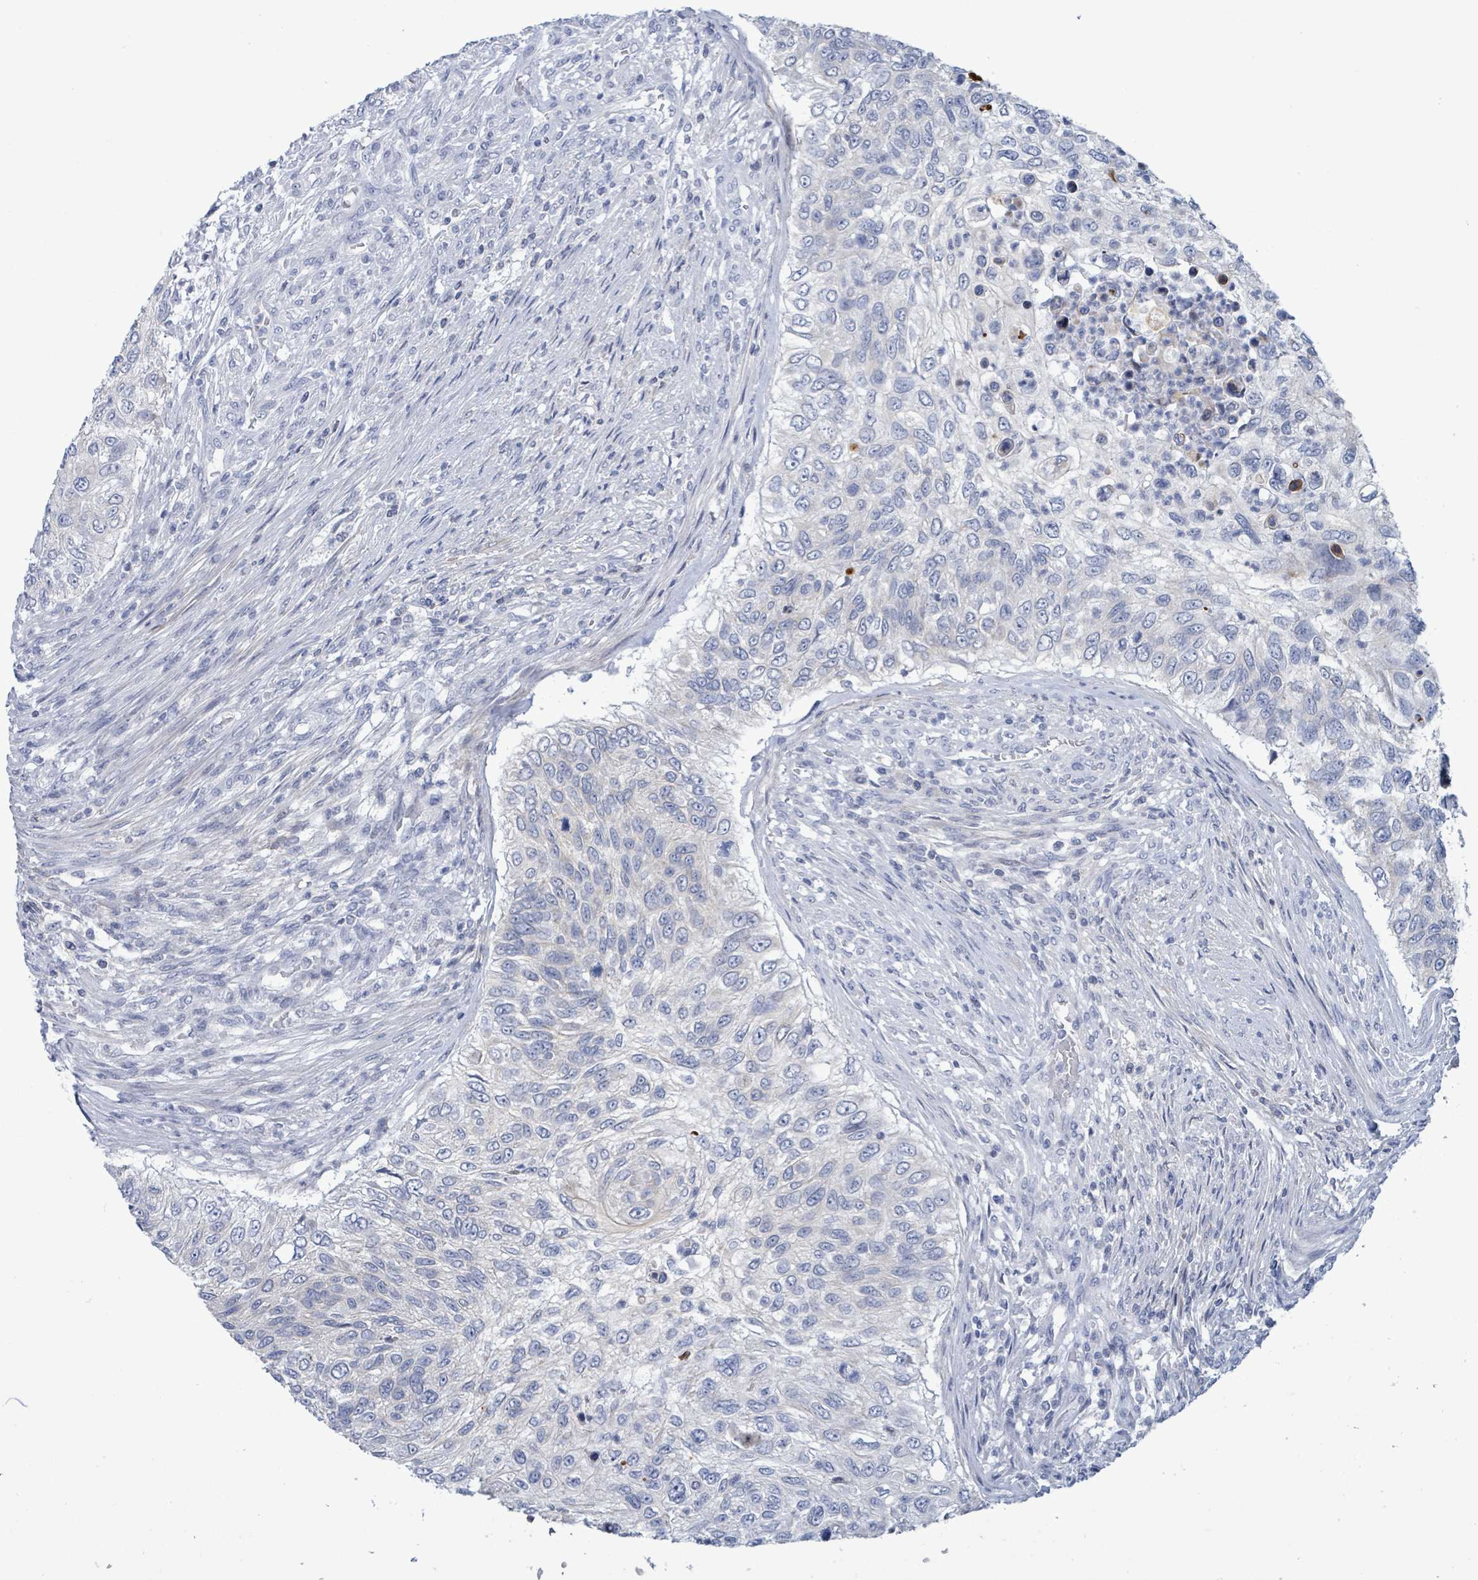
{"staining": {"intensity": "negative", "quantity": "none", "location": "none"}, "tissue": "urothelial cancer", "cell_type": "Tumor cells", "image_type": "cancer", "snomed": [{"axis": "morphology", "description": "Urothelial carcinoma, High grade"}, {"axis": "topography", "description": "Urinary bladder"}], "caption": "IHC histopathology image of human urothelial cancer stained for a protein (brown), which reveals no expression in tumor cells.", "gene": "NTN3", "patient": {"sex": "female", "age": 60}}